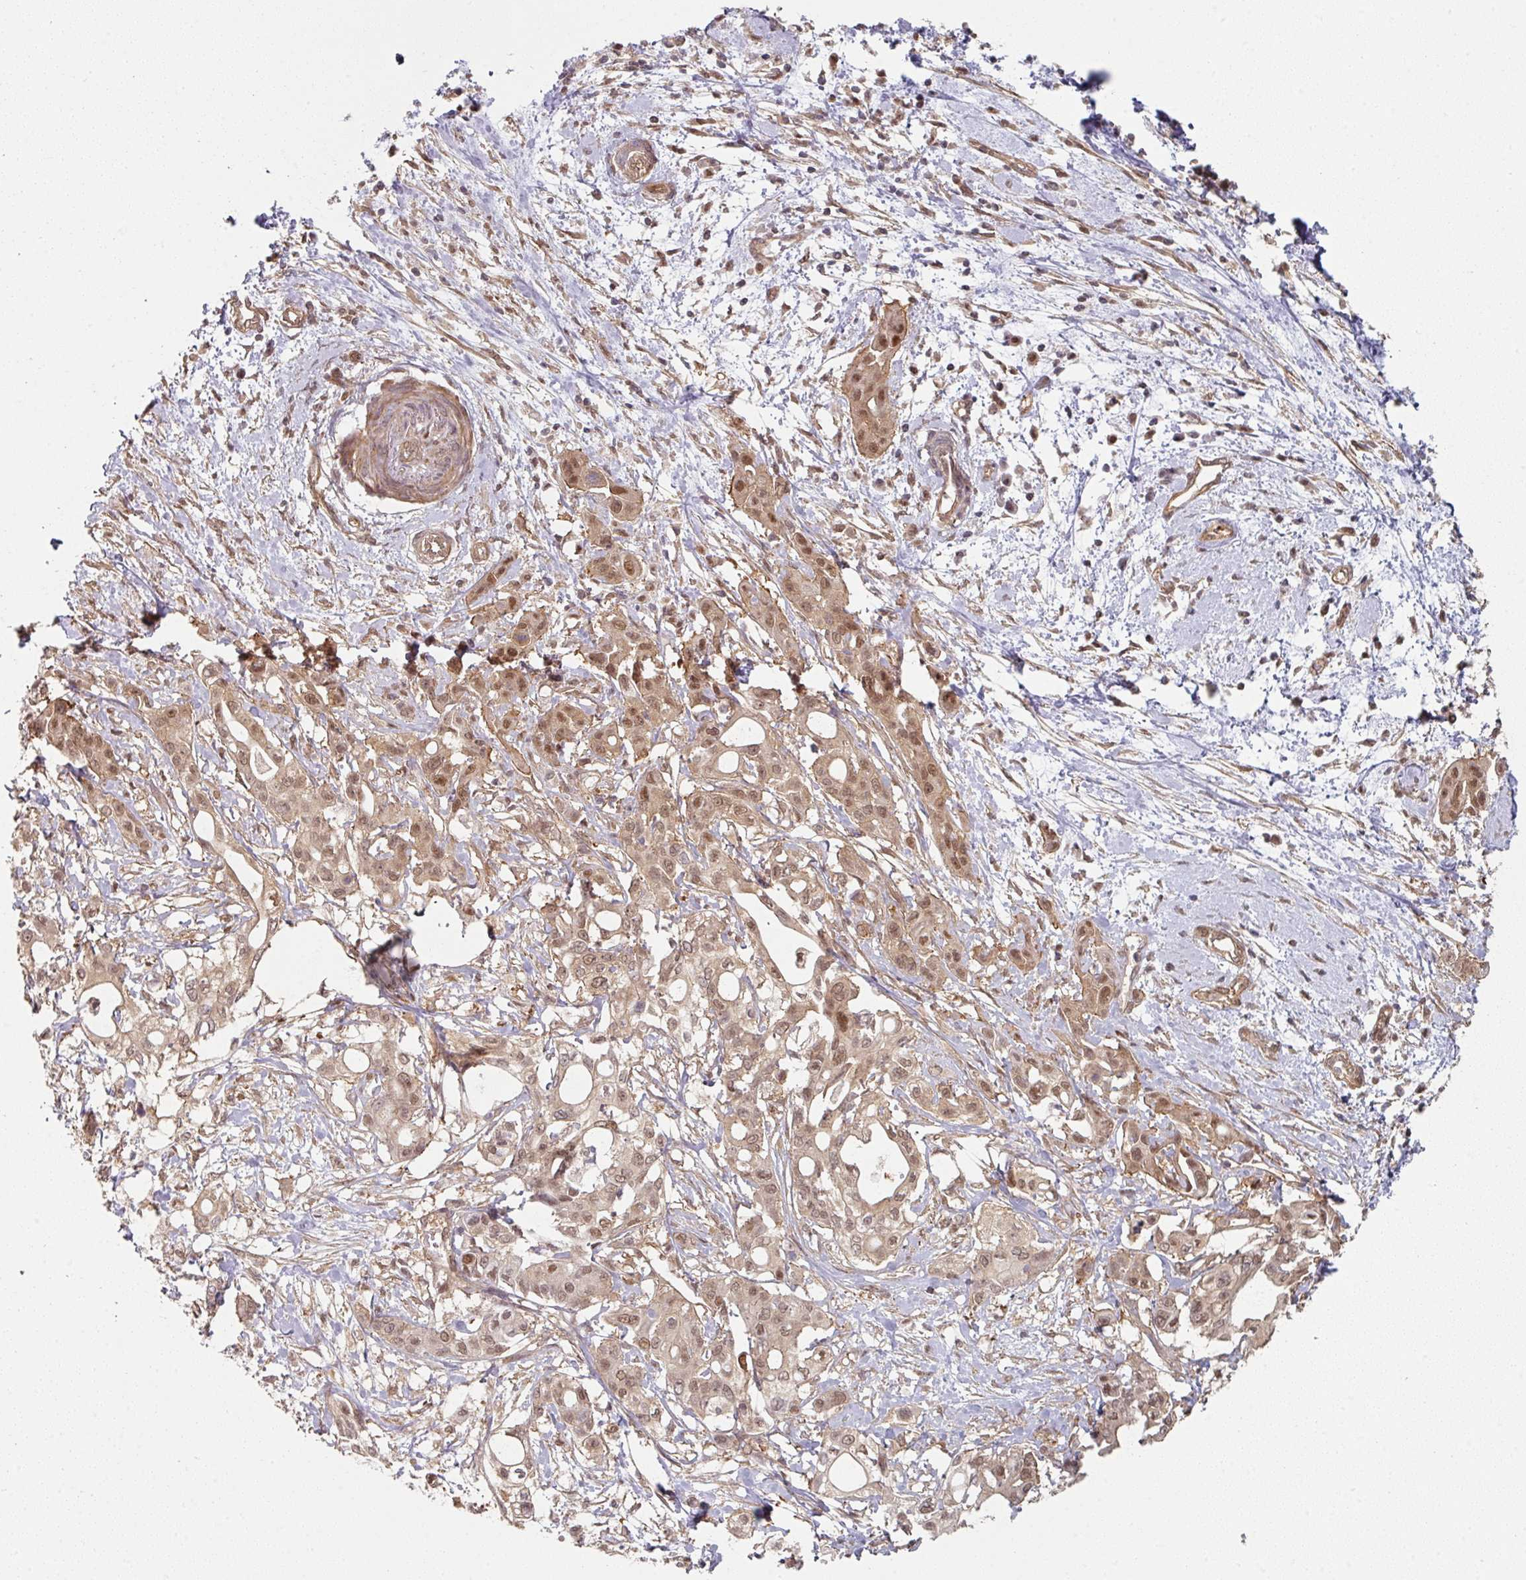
{"staining": {"intensity": "moderate", "quantity": ">75%", "location": "cytoplasmic/membranous,nuclear"}, "tissue": "pancreatic cancer", "cell_type": "Tumor cells", "image_type": "cancer", "snomed": [{"axis": "morphology", "description": "Adenocarcinoma, NOS"}, {"axis": "topography", "description": "Pancreas"}], "caption": "Immunohistochemical staining of pancreatic cancer demonstrates medium levels of moderate cytoplasmic/membranous and nuclear expression in about >75% of tumor cells.", "gene": "PSME3IP1", "patient": {"sex": "female", "age": 68}}